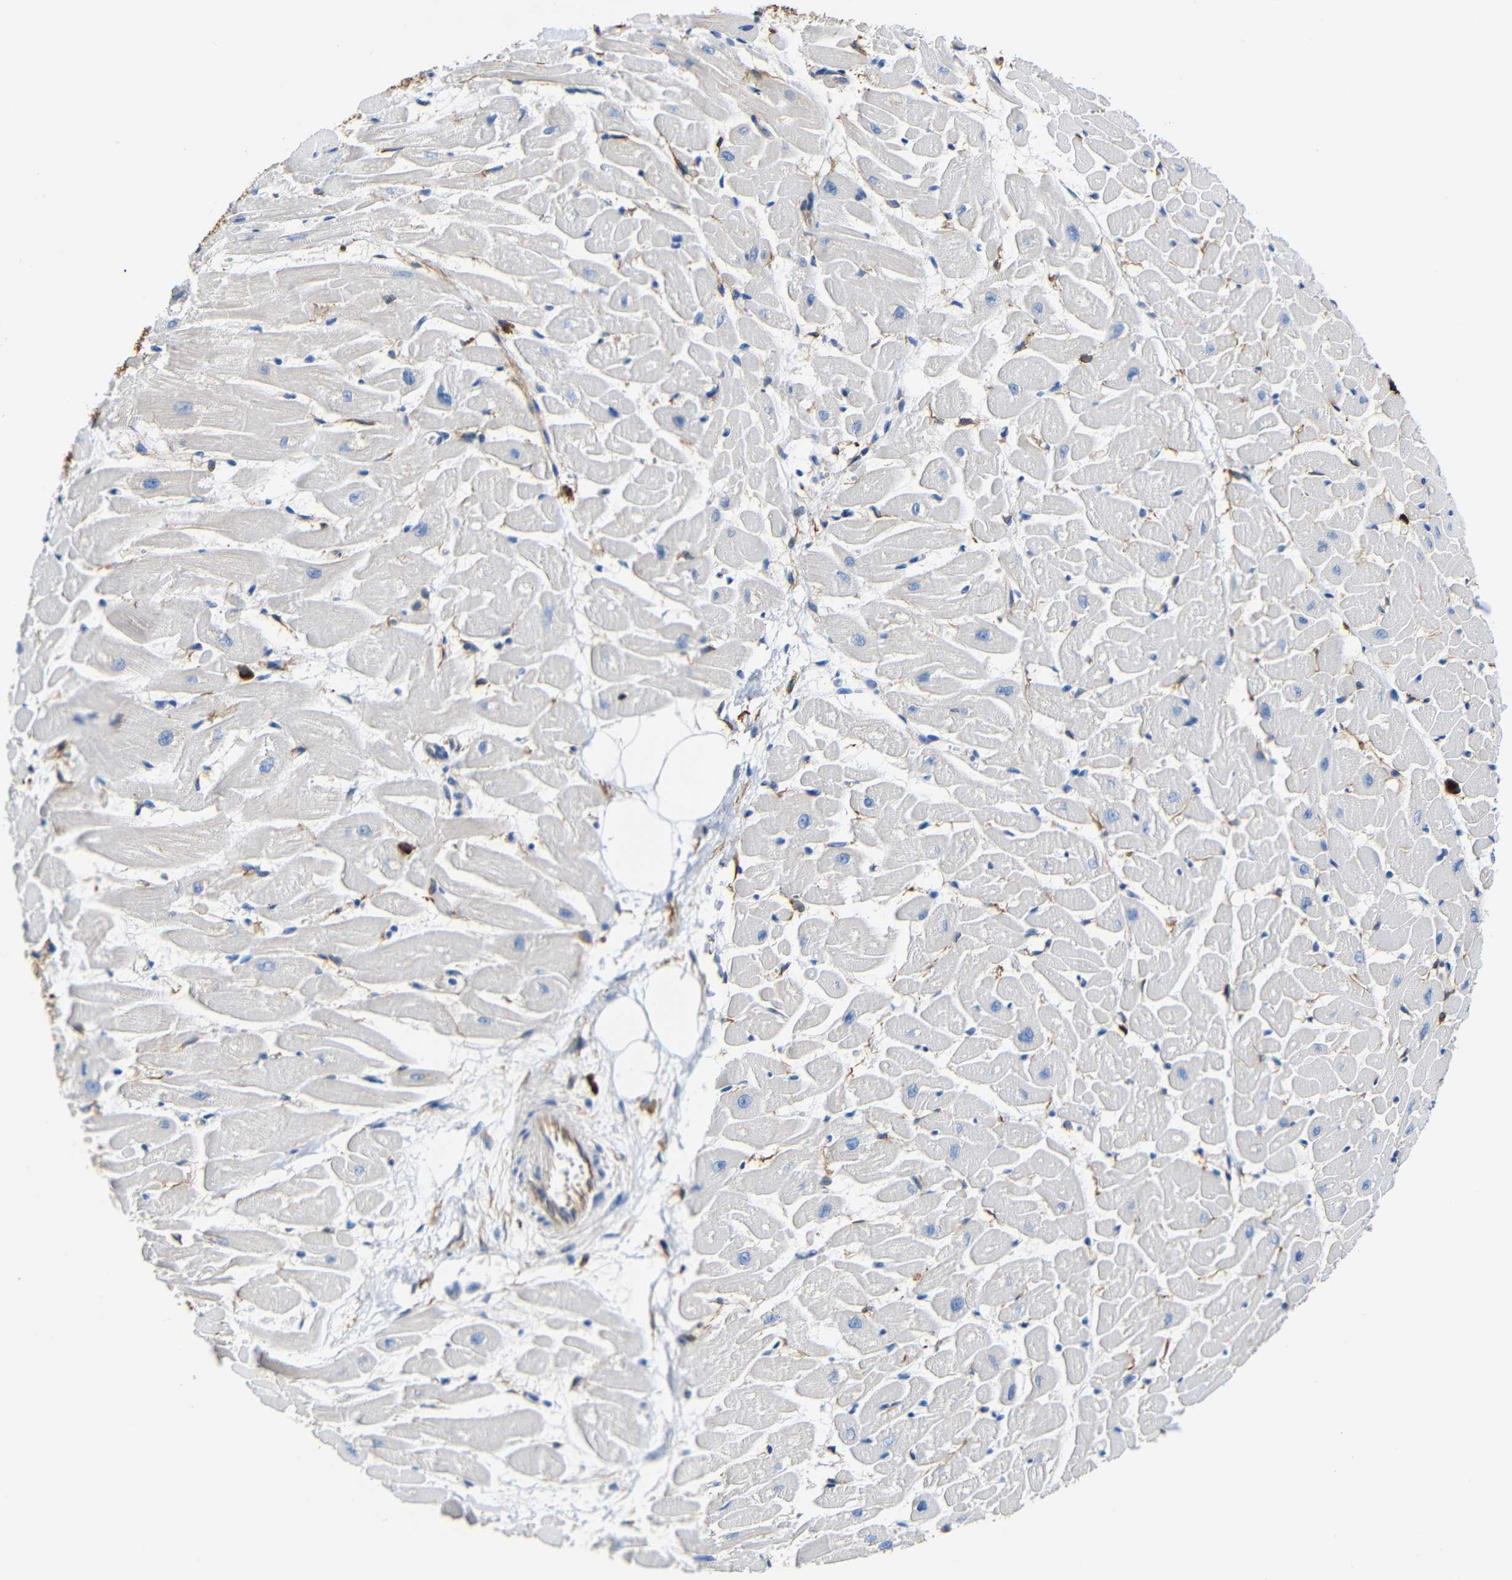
{"staining": {"intensity": "negative", "quantity": "none", "location": "none"}, "tissue": "heart muscle", "cell_type": "Cardiomyocytes", "image_type": "normal", "snomed": [{"axis": "morphology", "description": "Normal tissue, NOS"}, {"axis": "topography", "description": "Heart"}], "caption": "A histopathology image of heart muscle stained for a protein shows no brown staining in cardiomyocytes. (Stains: DAB (3,3'-diaminobenzidine) immunohistochemistry with hematoxylin counter stain, Microscopy: brightfield microscopy at high magnification).", "gene": "DCLK1", "patient": {"sex": "female", "age": 19}}